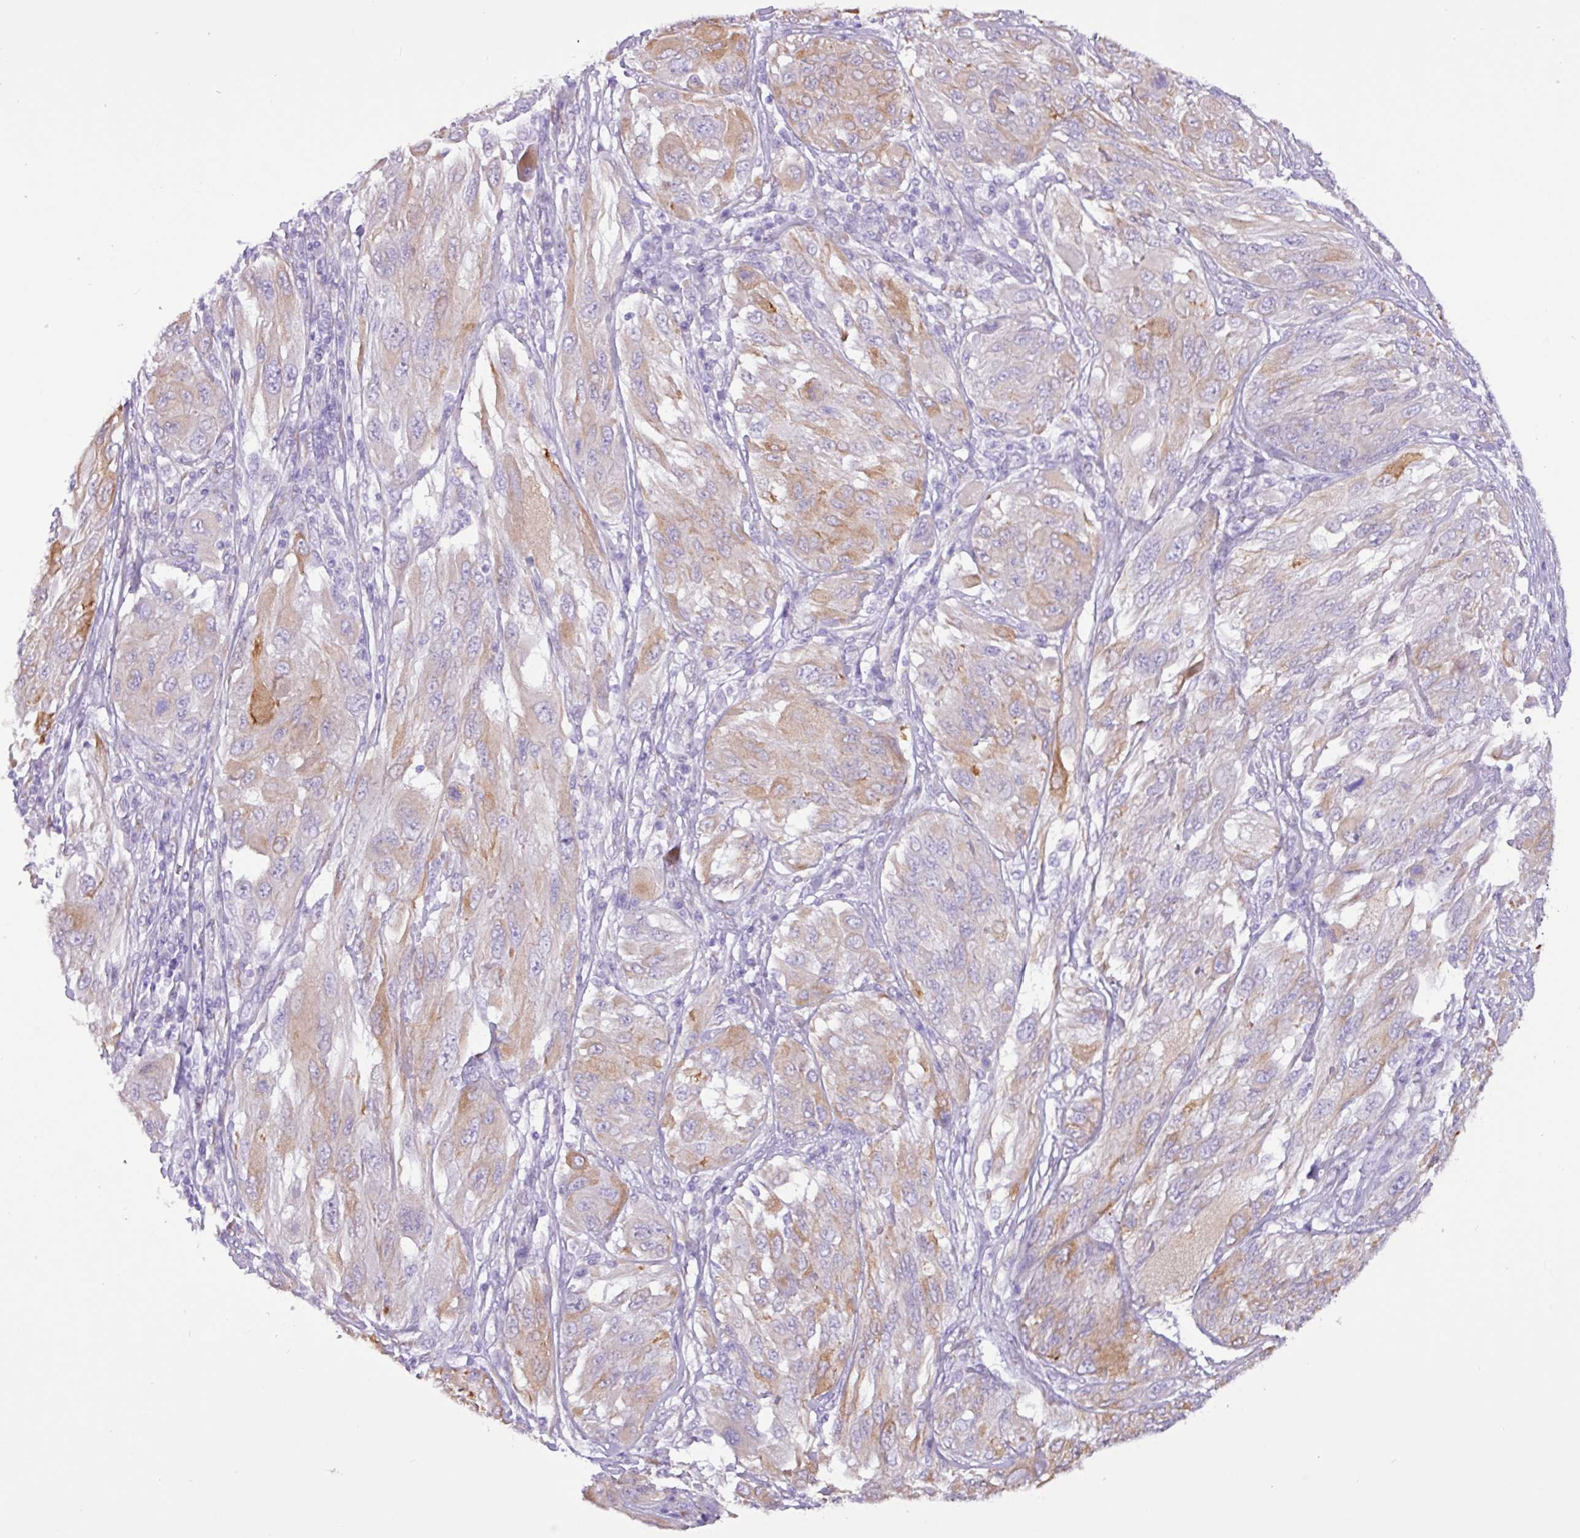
{"staining": {"intensity": "weak", "quantity": "25%-75%", "location": "cytoplasmic/membranous"}, "tissue": "melanoma", "cell_type": "Tumor cells", "image_type": "cancer", "snomed": [{"axis": "morphology", "description": "Malignant melanoma, NOS"}, {"axis": "topography", "description": "Skin"}], "caption": "An immunohistochemistry (IHC) photomicrograph of tumor tissue is shown. Protein staining in brown highlights weak cytoplasmic/membranous positivity in melanoma within tumor cells. Using DAB (brown) and hematoxylin (blue) stains, captured at high magnification using brightfield microscopy.", "gene": "SLC38A1", "patient": {"sex": "female", "age": 91}}